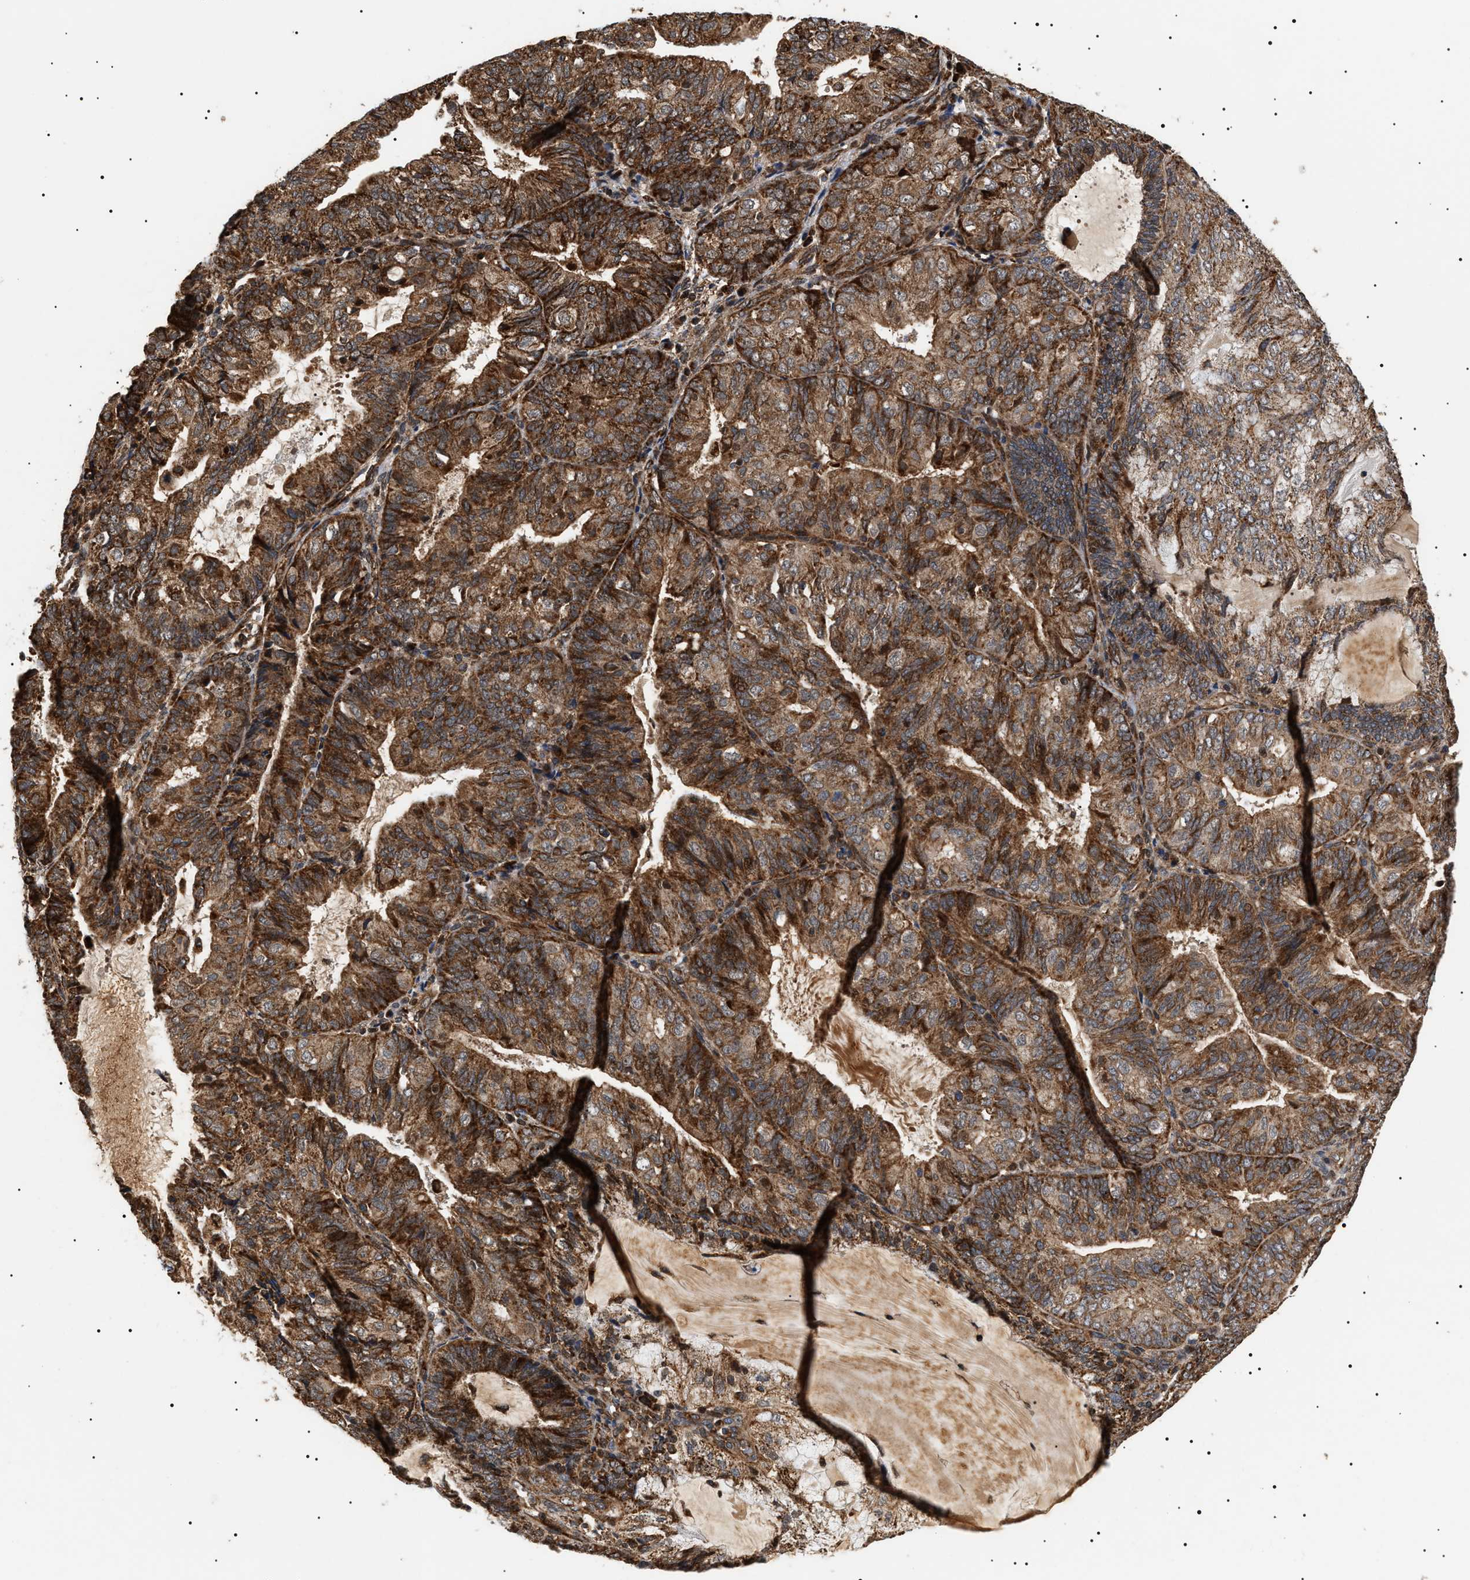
{"staining": {"intensity": "strong", "quantity": ">75%", "location": "cytoplasmic/membranous"}, "tissue": "endometrial cancer", "cell_type": "Tumor cells", "image_type": "cancer", "snomed": [{"axis": "morphology", "description": "Adenocarcinoma, NOS"}, {"axis": "topography", "description": "Endometrium"}], "caption": "Strong cytoplasmic/membranous protein positivity is present in about >75% of tumor cells in endometrial cancer. (DAB (3,3'-diaminobenzidine) IHC with brightfield microscopy, high magnification).", "gene": "ZBTB26", "patient": {"sex": "female", "age": 81}}